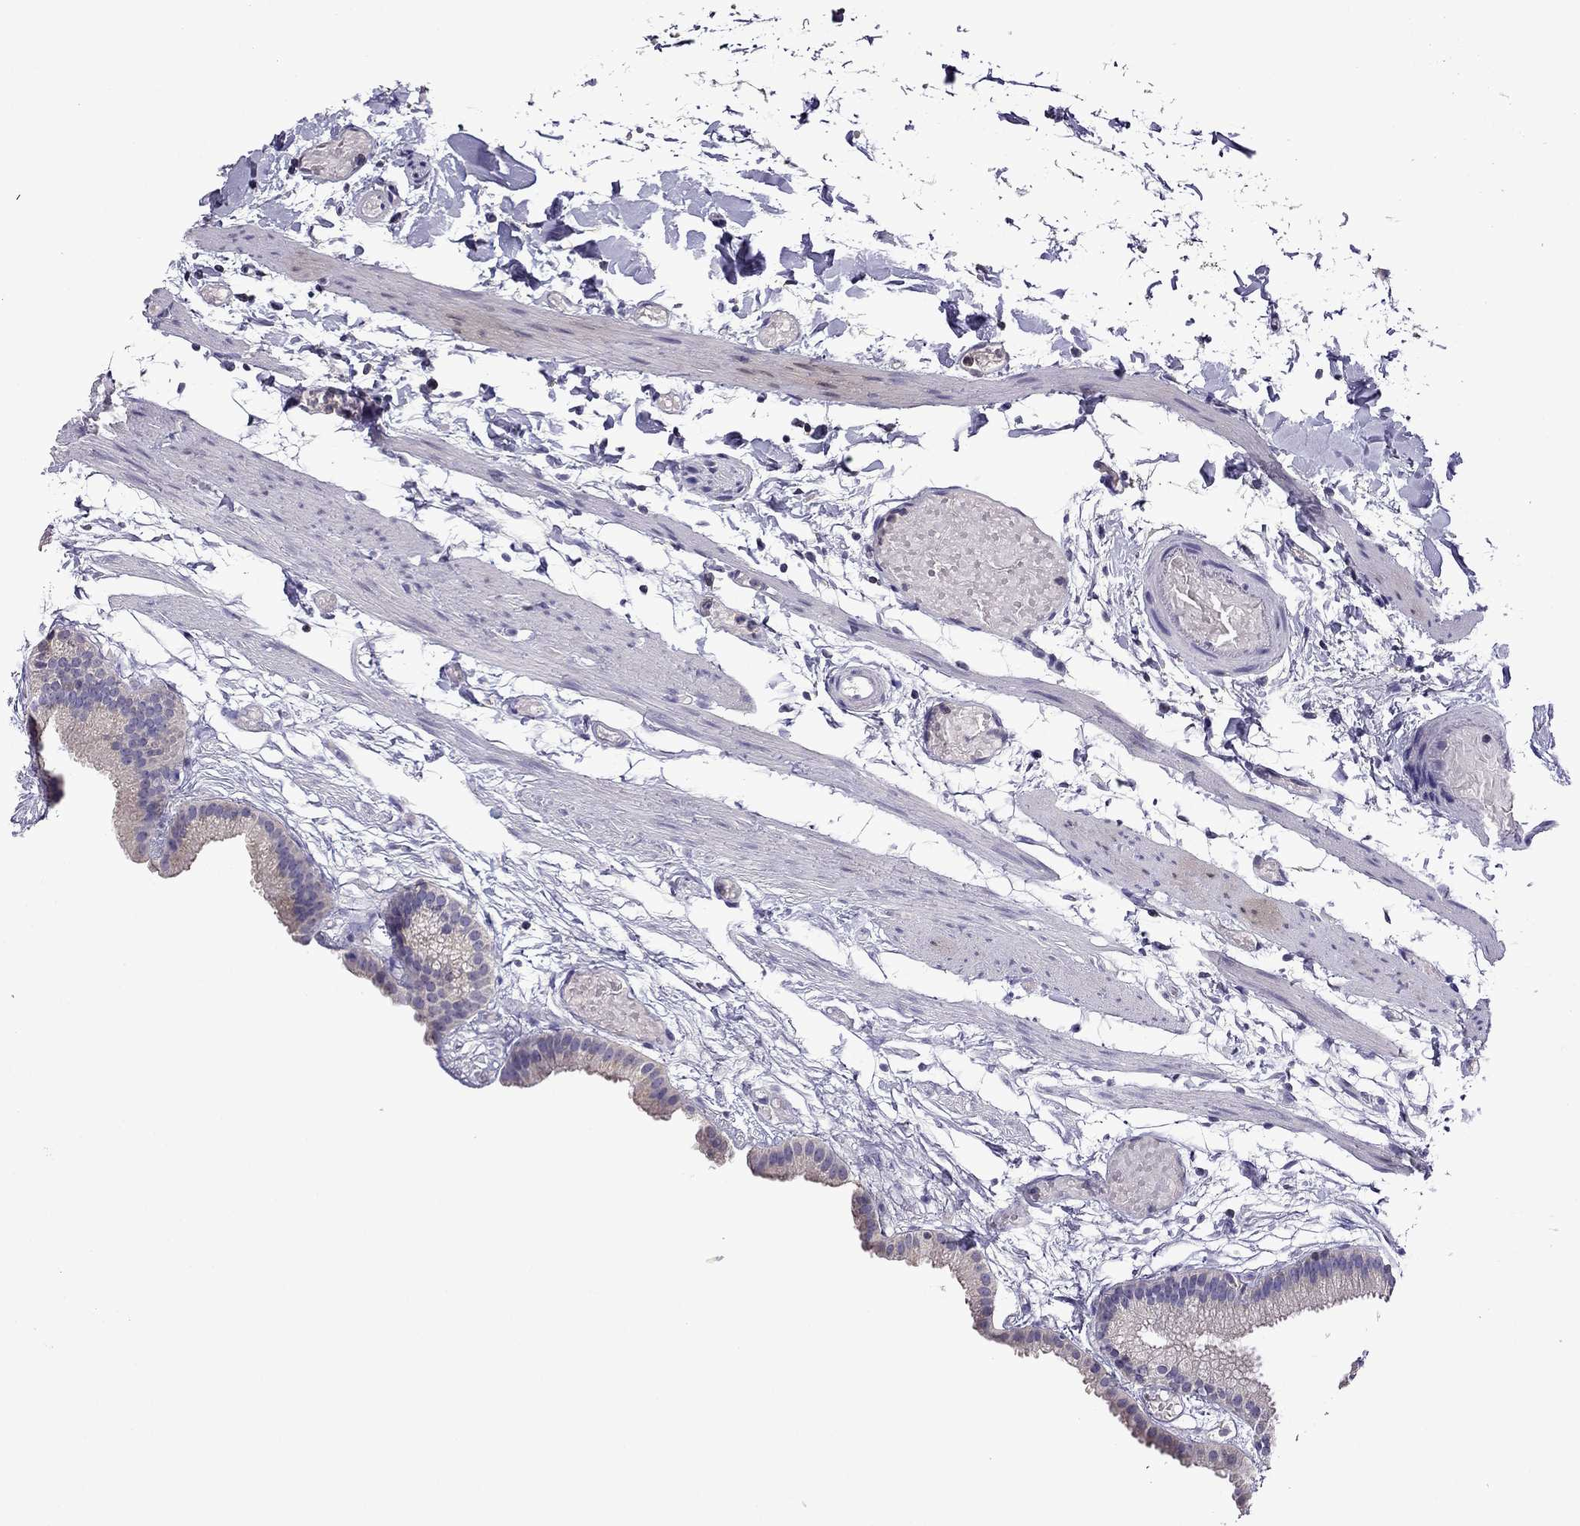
{"staining": {"intensity": "weak", "quantity": ">75%", "location": "cytoplasmic/membranous"}, "tissue": "gallbladder", "cell_type": "Glandular cells", "image_type": "normal", "snomed": [{"axis": "morphology", "description": "Normal tissue, NOS"}, {"axis": "topography", "description": "Gallbladder"}], "caption": "Normal gallbladder displays weak cytoplasmic/membranous positivity in about >75% of glandular cells, visualized by immunohistochemistry.", "gene": "TTN", "patient": {"sex": "female", "age": 45}}